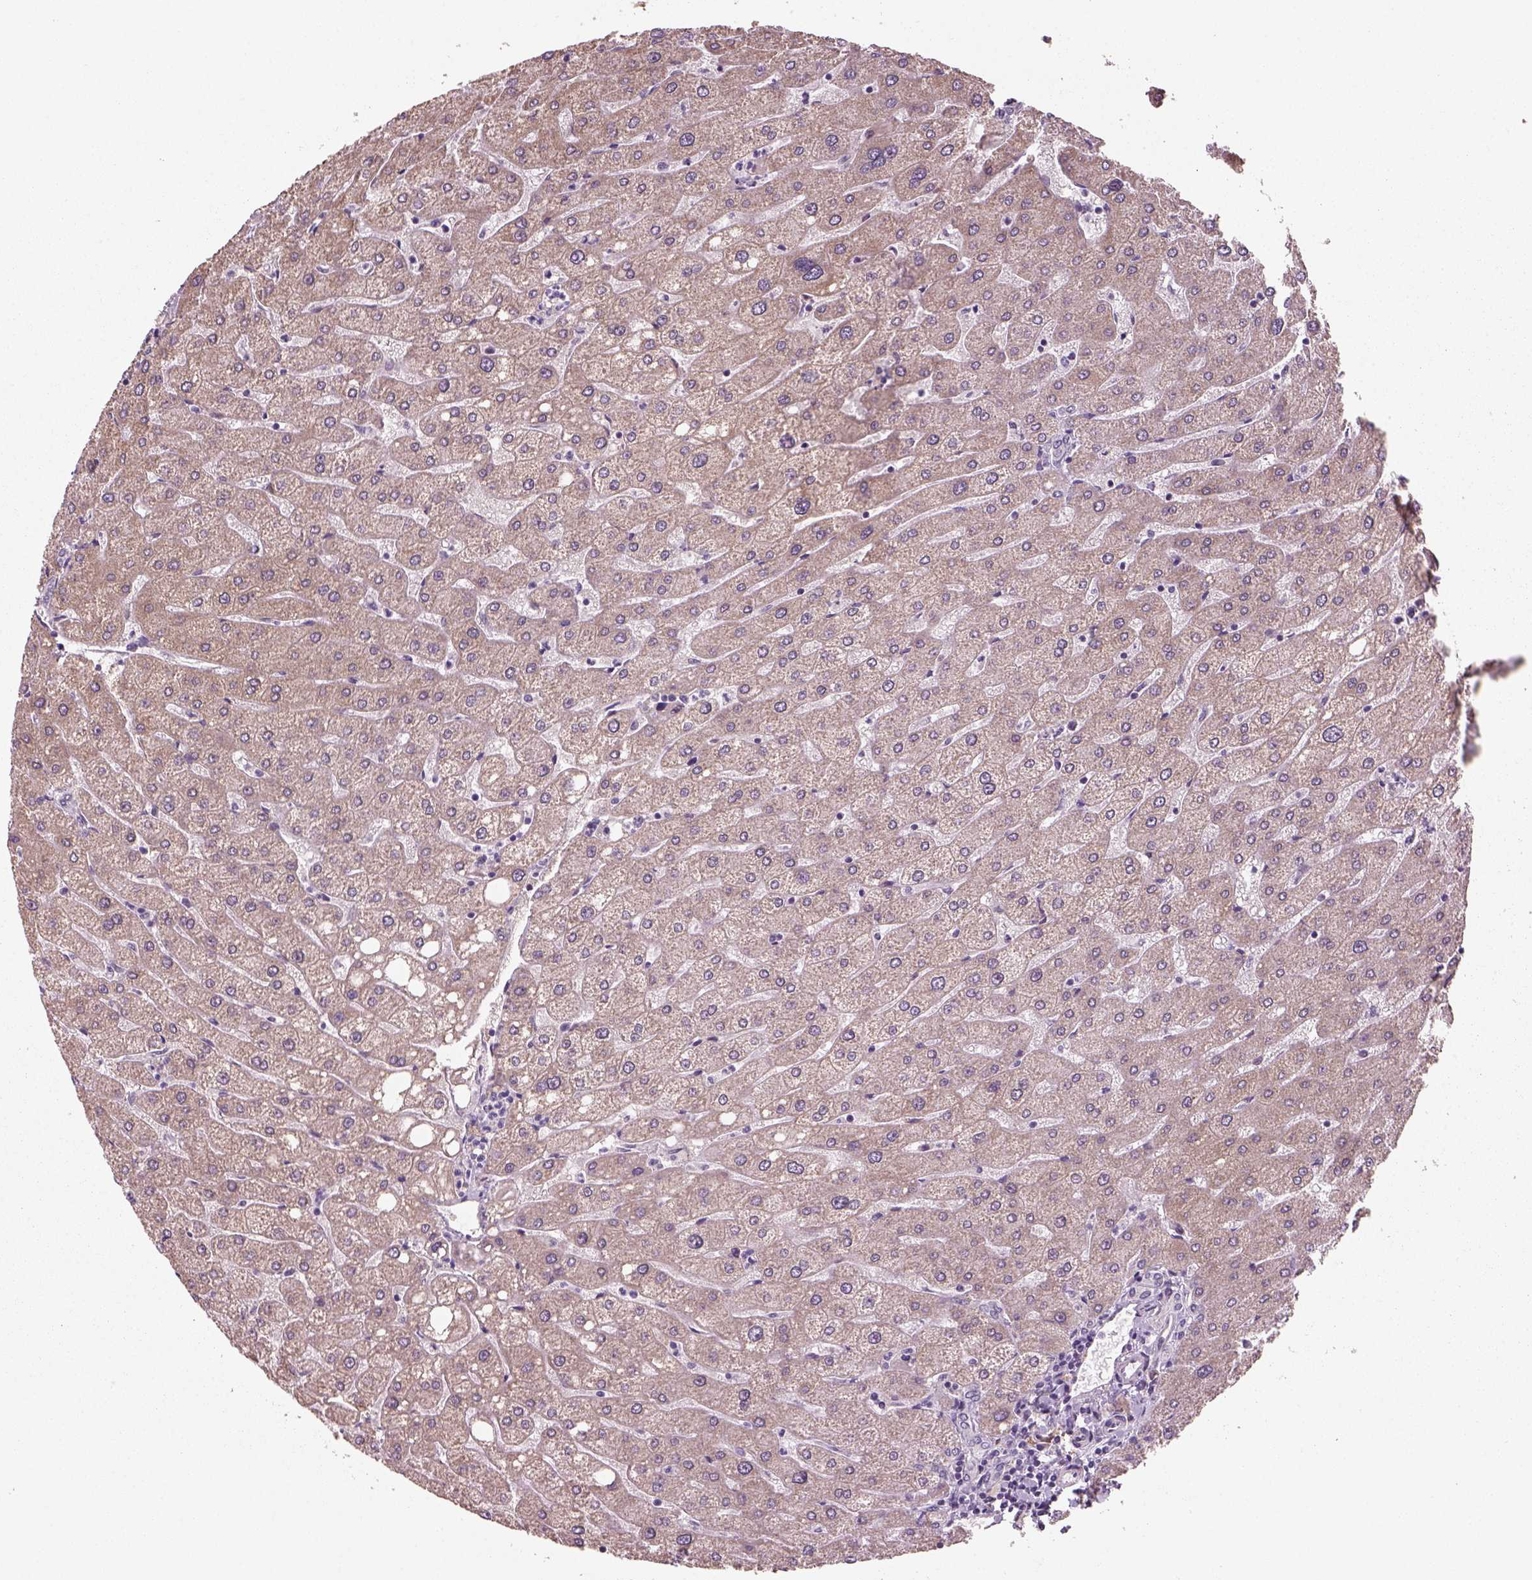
{"staining": {"intensity": "negative", "quantity": "none", "location": "none"}, "tissue": "liver", "cell_type": "Cholangiocytes", "image_type": "normal", "snomed": [{"axis": "morphology", "description": "Normal tissue, NOS"}, {"axis": "topography", "description": "Liver"}], "caption": "A photomicrograph of liver stained for a protein exhibits no brown staining in cholangiocytes. The staining was performed using DAB (3,3'-diaminobenzidine) to visualize the protein expression in brown, while the nuclei were stained in blue with hematoxylin (Magnification: 20x).", "gene": "NAT8B", "patient": {"sex": "male", "age": 67}}